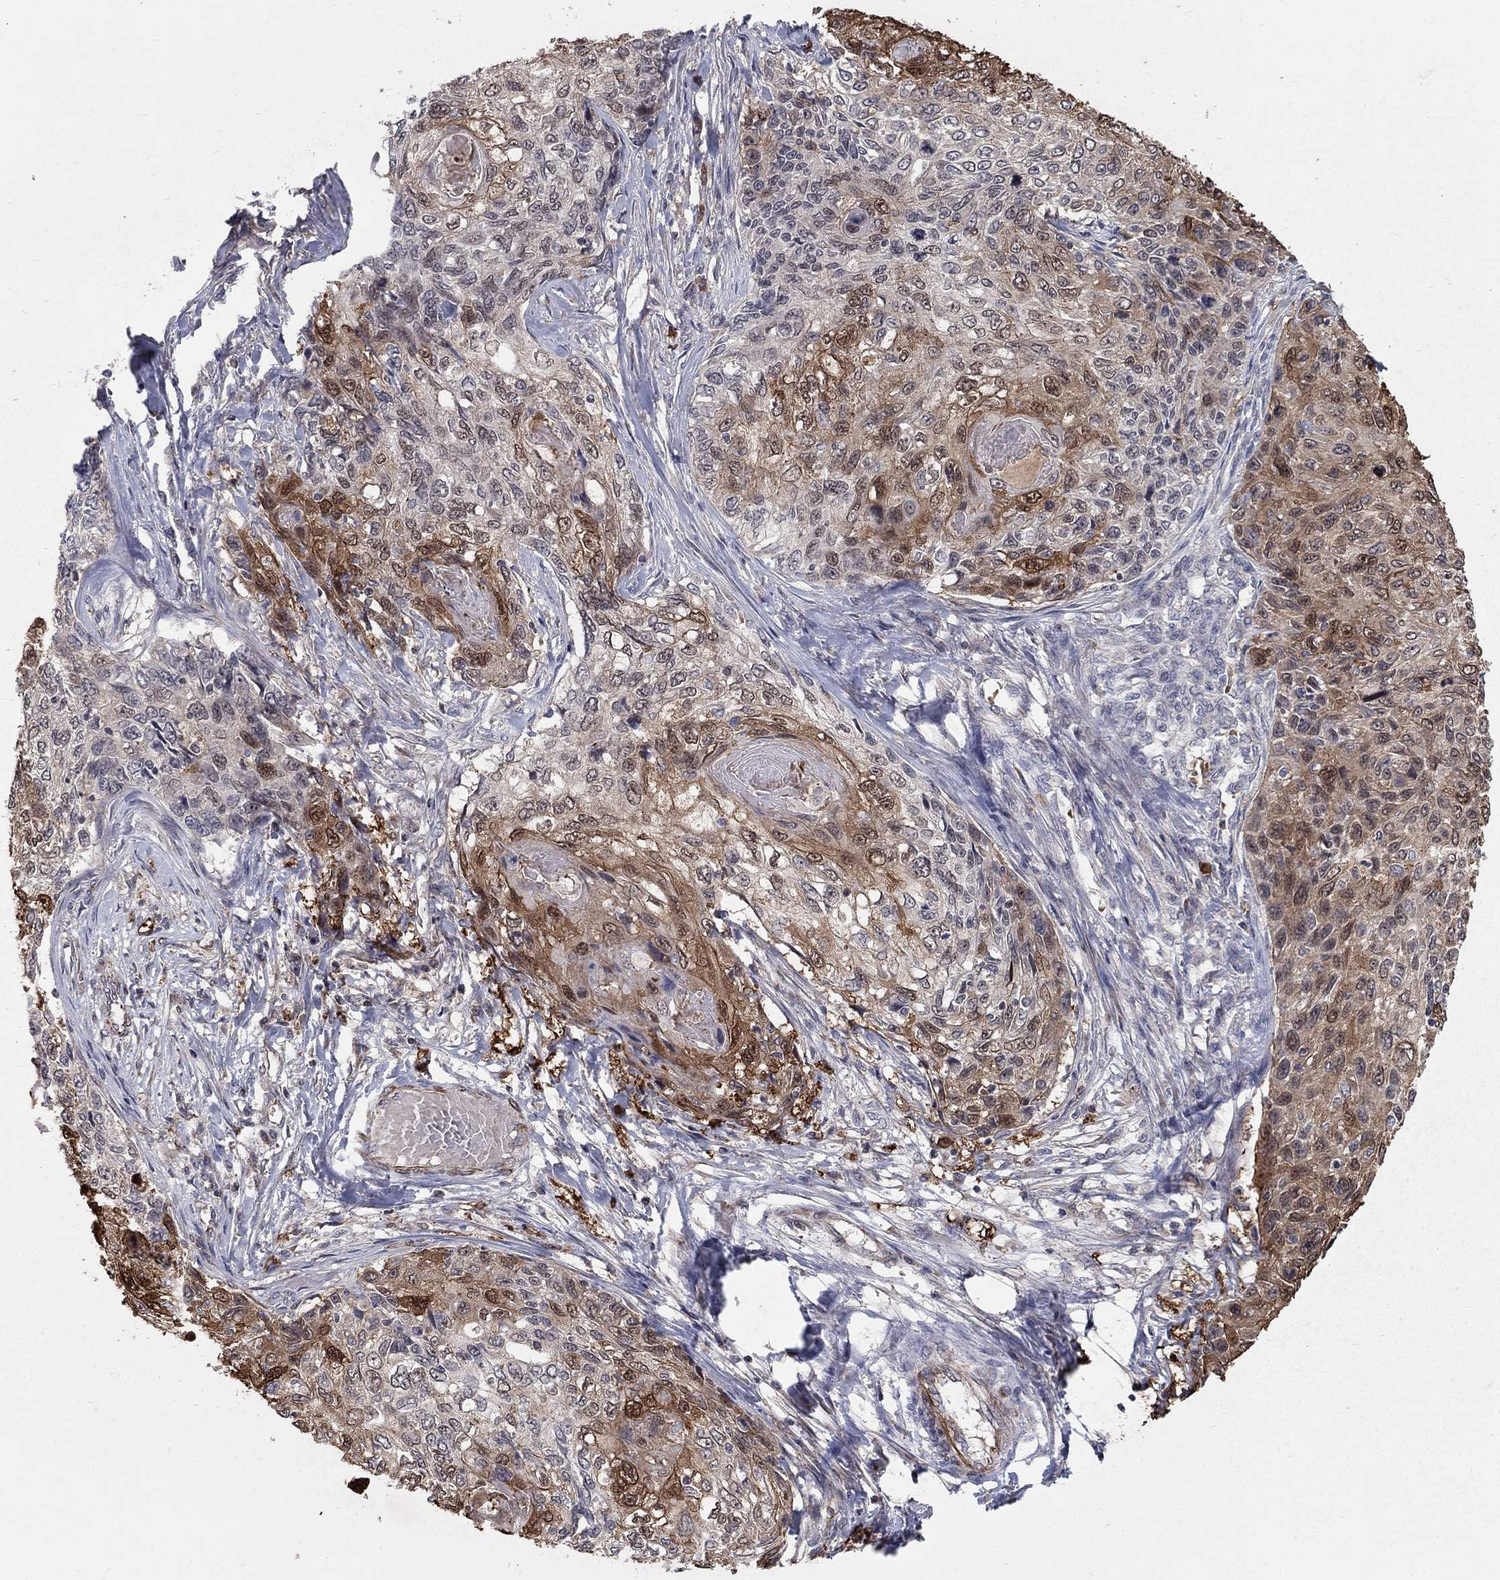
{"staining": {"intensity": "moderate", "quantity": "<25%", "location": "cytoplasmic/membranous,nuclear"}, "tissue": "skin cancer", "cell_type": "Tumor cells", "image_type": "cancer", "snomed": [{"axis": "morphology", "description": "Squamous cell carcinoma, NOS"}, {"axis": "topography", "description": "Skin"}], "caption": "High-power microscopy captured an immunohistochemistry micrograph of skin cancer, revealing moderate cytoplasmic/membranous and nuclear staining in about <25% of tumor cells.", "gene": "MSRA", "patient": {"sex": "male", "age": 92}}